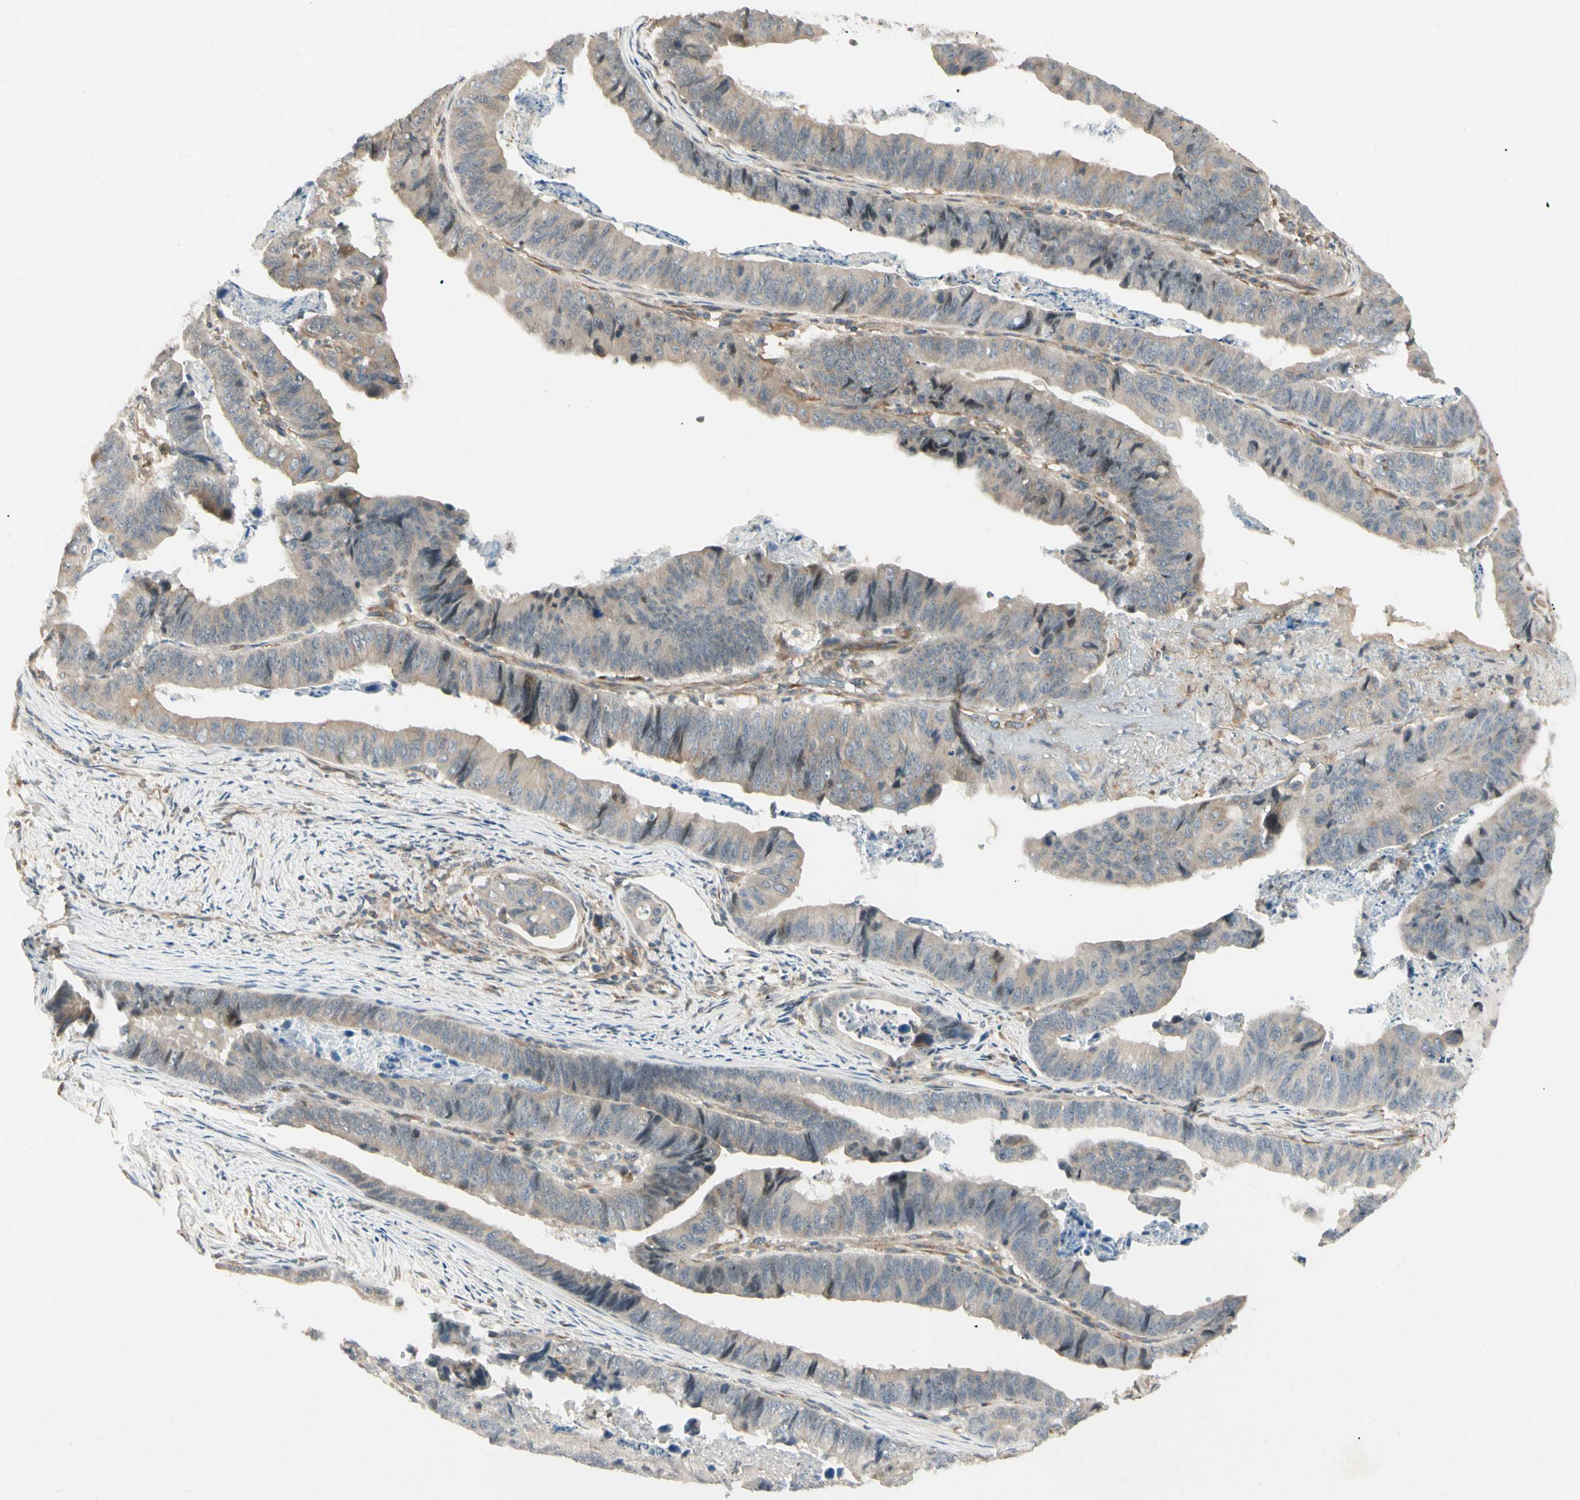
{"staining": {"intensity": "weak", "quantity": ">75%", "location": "cytoplasmic/membranous"}, "tissue": "stomach cancer", "cell_type": "Tumor cells", "image_type": "cancer", "snomed": [{"axis": "morphology", "description": "Adenocarcinoma, NOS"}, {"axis": "topography", "description": "Stomach, lower"}], "caption": "A photomicrograph of human stomach adenocarcinoma stained for a protein demonstrates weak cytoplasmic/membranous brown staining in tumor cells. (IHC, brightfield microscopy, high magnification).", "gene": "FNDC3B", "patient": {"sex": "male", "age": 77}}